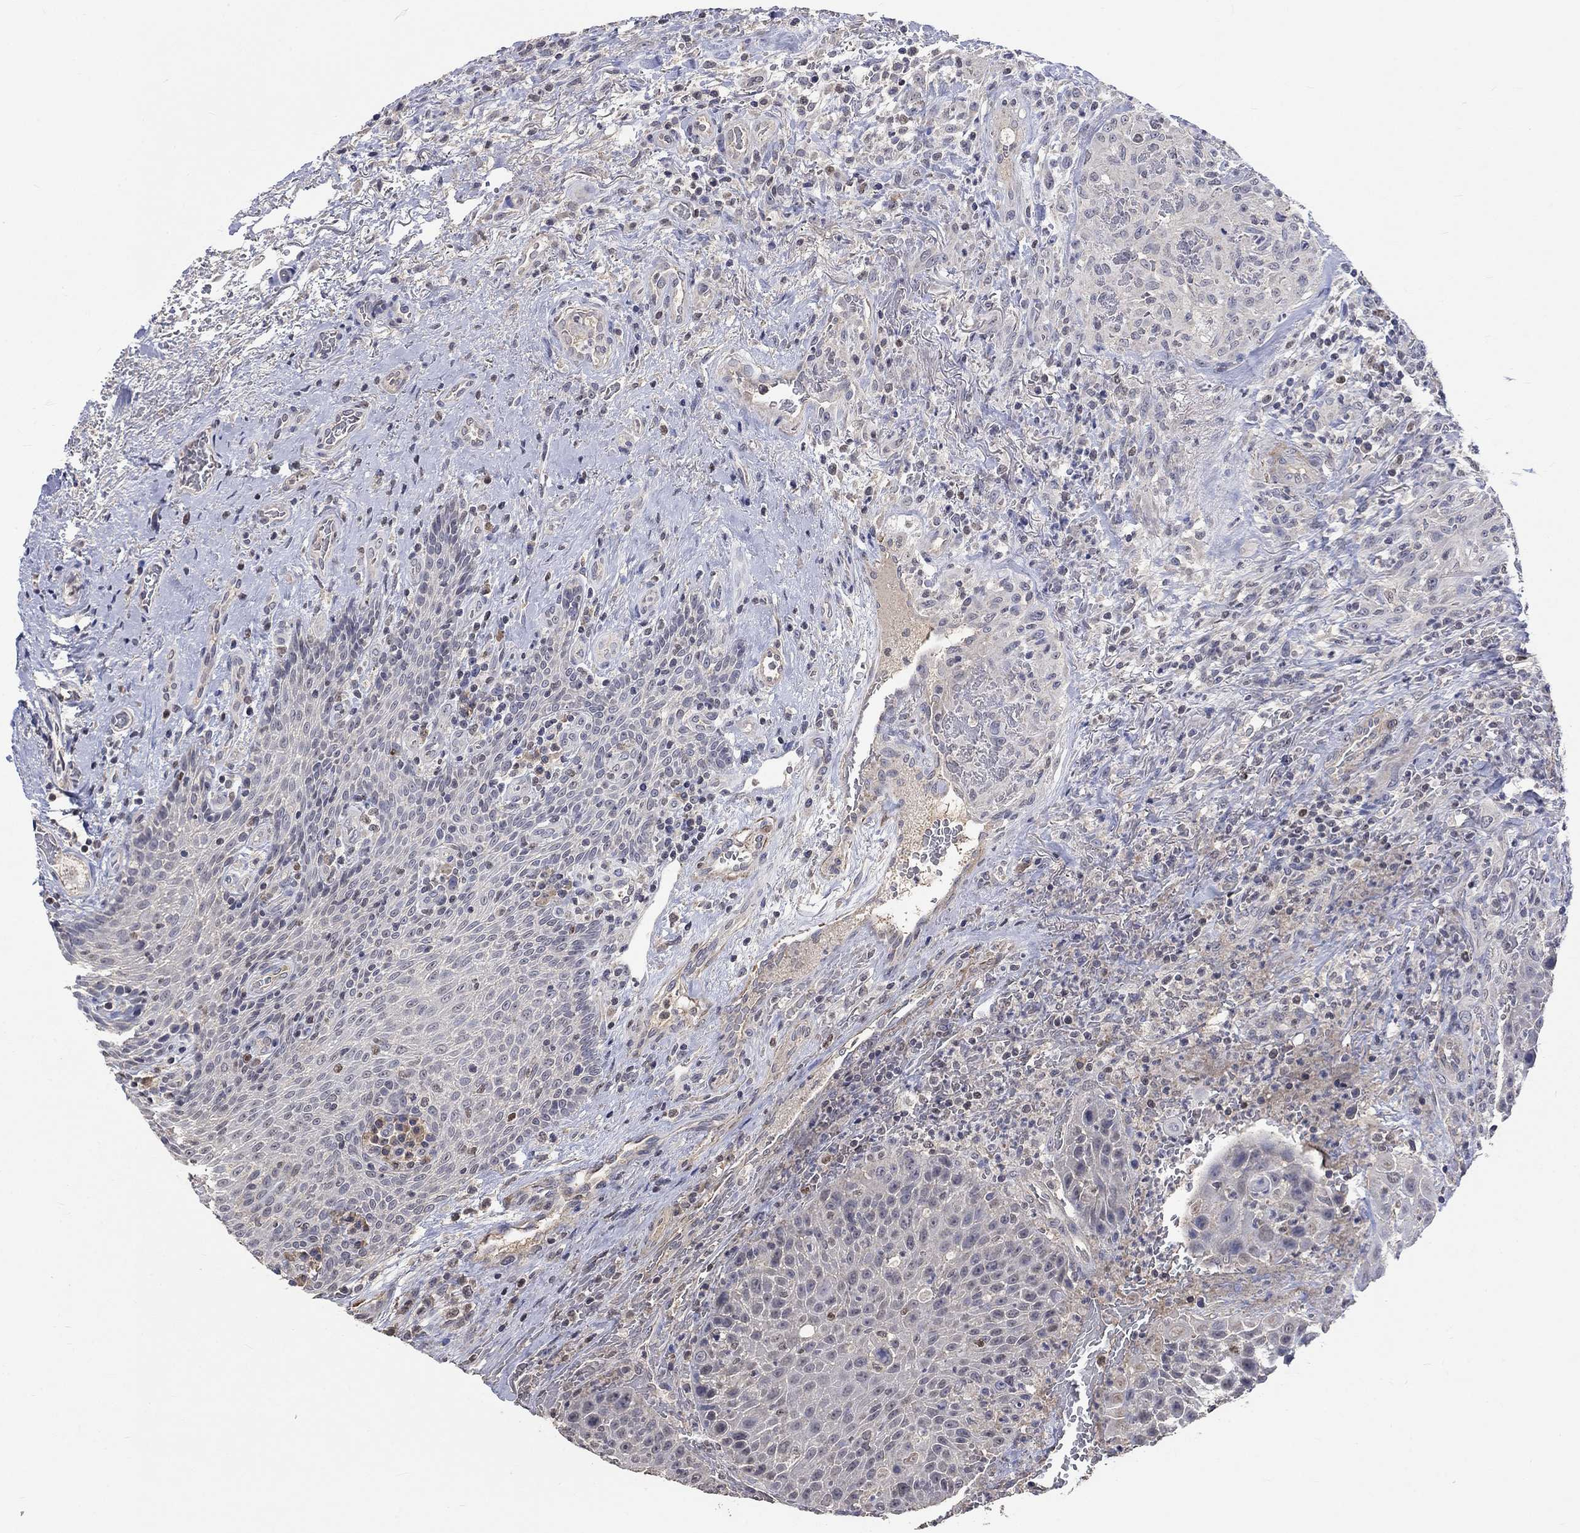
{"staining": {"intensity": "negative", "quantity": "none", "location": "none"}, "tissue": "head and neck cancer", "cell_type": "Tumor cells", "image_type": "cancer", "snomed": [{"axis": "morphology", "description": "Squamous cell carcinoma, NOS"}, {"axis": "topography", "description": "Head-Neck"}], "caption": "A high-resolution histopathology image shows IHC staining of head and neck squamous cell carcinoma, which exhibits no significant expression in tumor cells.", "gene": "ZBTB18", "patient": {"sex": "male", "age": 69}}